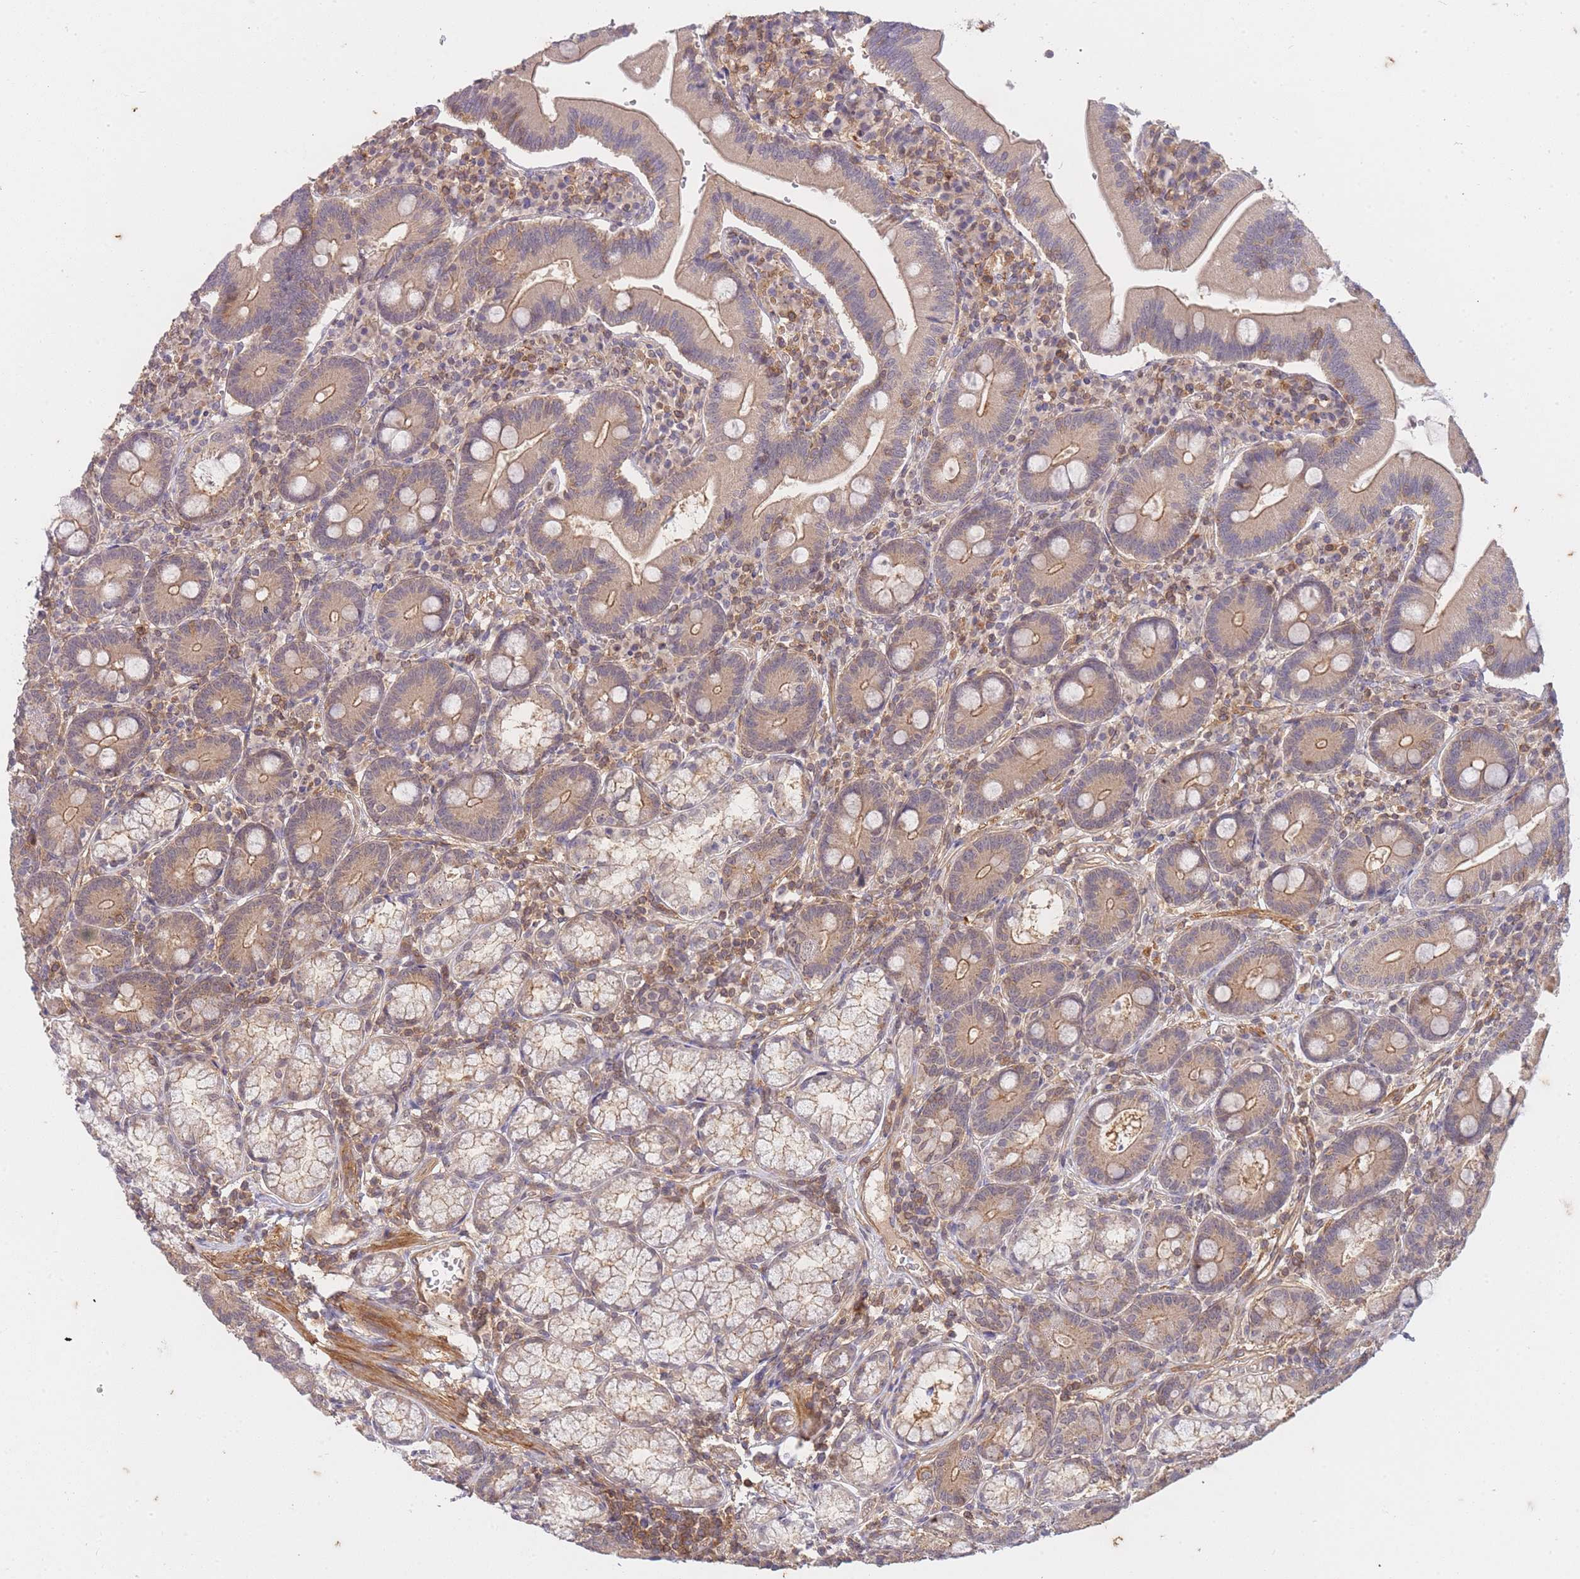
{"staining": {"intensity": "moderate", "quantity": ">75%", "location": "cytoplasmic/membranous"}, "tissue": "duodenum", "cell_type": "Glandular cells", "image_type": "normal", "snomed": [{"axis": "morphology", "description": "Normal tissue, NOS"}, {"axis": "topography", "description": "Duodenum"}], "caption": "Approximately >75% of glandular cells in normal human duodenum show moderate cytoplasmic/membranous protein positivity as visualized by brown immunohistochemical staining.", "gene": "ST8SIA4", "patient": {"sex": "female", "age": 67}}